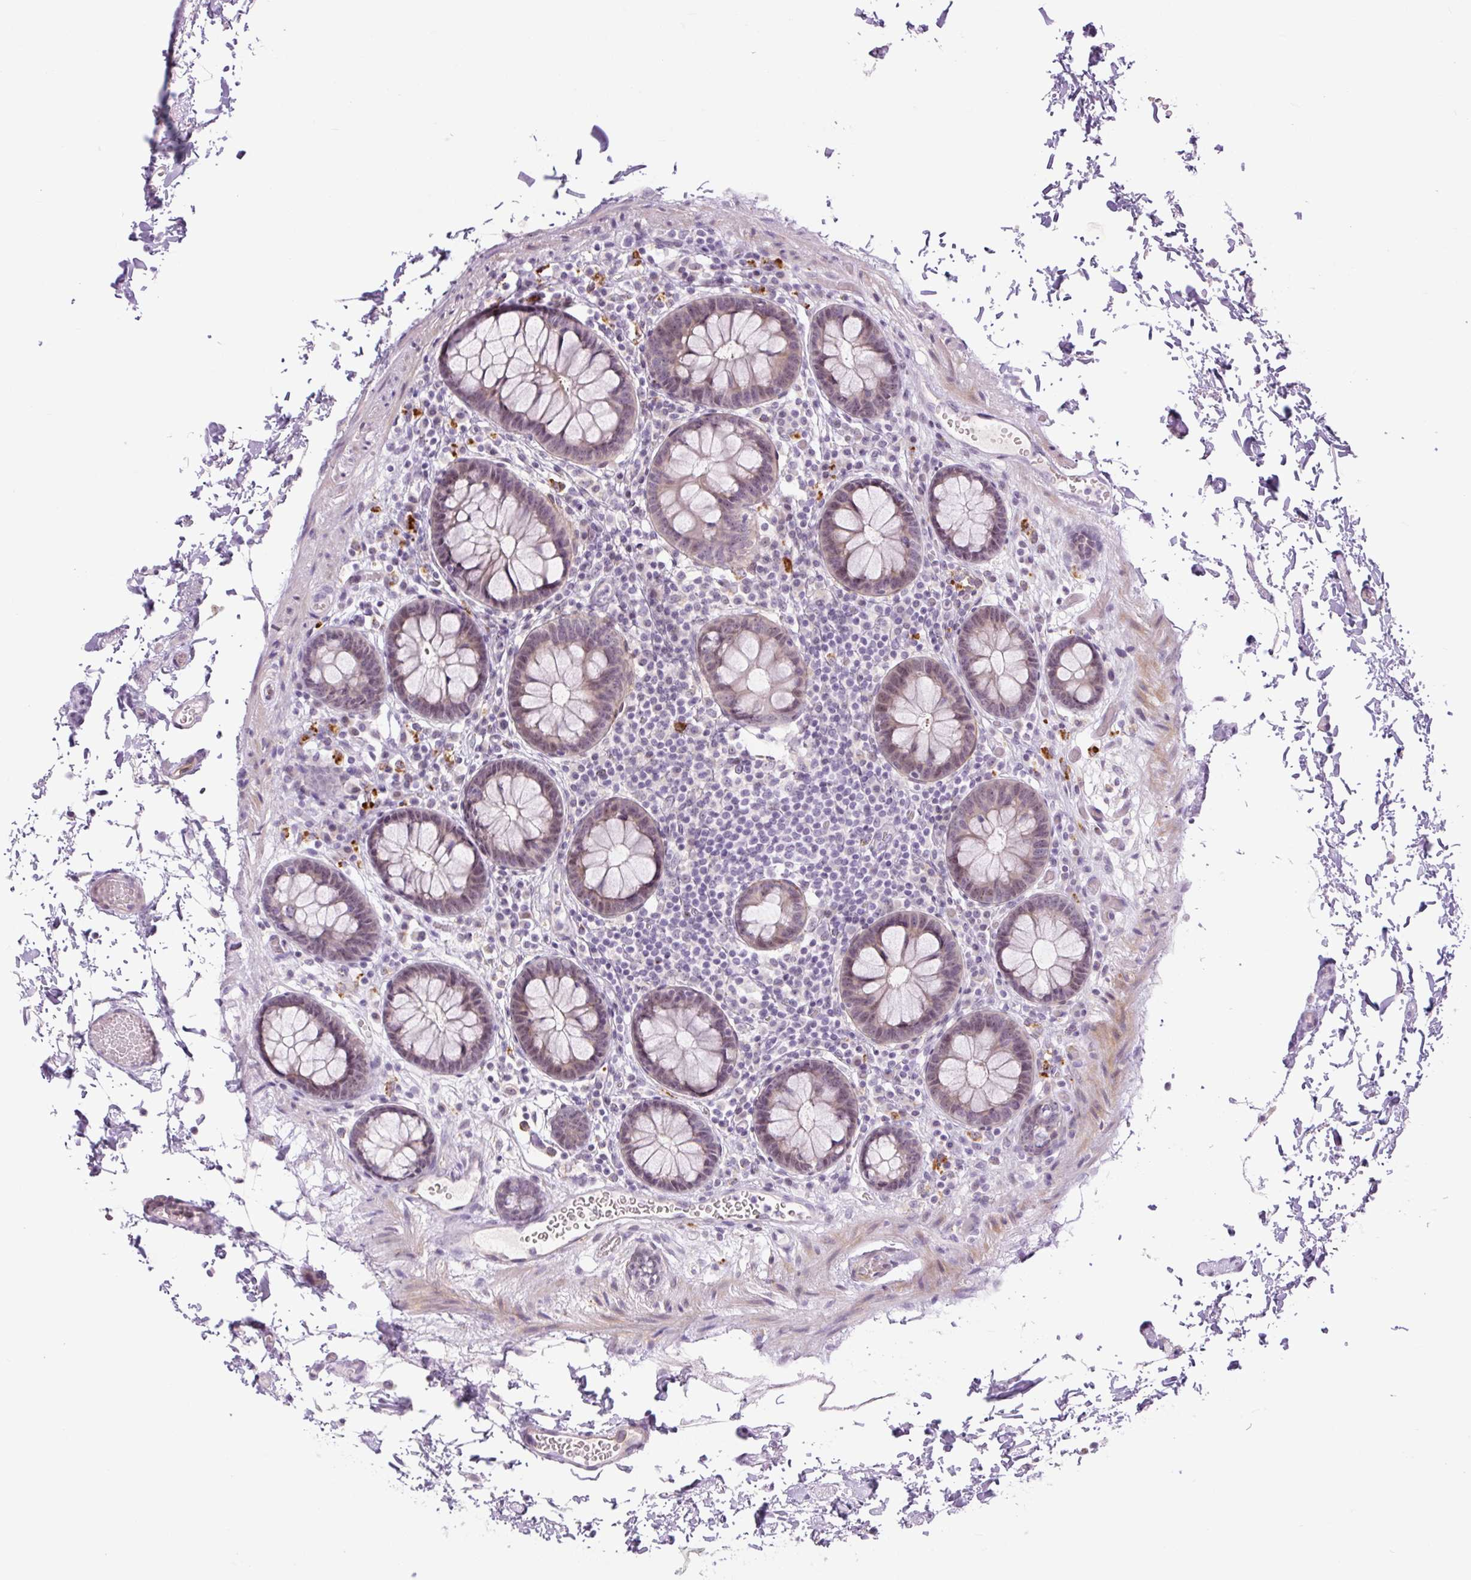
{"staining": {"intensity": "weak", "quantity": "25%-75%", "location": "nuclear"}, "tissue": "colon", "cell_type": "Endothelial cells", "image_type": "normal", "snomed": [{"axis": "morphology", "description": "Normal tissue, NOS"}, {"axis": "topography", "description": "Colon"}, {"axis": "topography", "description": "Peripheral nerve tissue"}], "caption": "Unremarkable colon was stained to show a protein in brown. There is low levels of weak nuclear staining in approximately 25%-75% of endothelial cells. The staining was performed using DAB to visualize the protein expression in brown, while the nuclei were stained in blue with hematoxylin (Magnification: 20x).", "gene": "ENSG00000268750", "patient": {"sex": "male", "age": 84}}